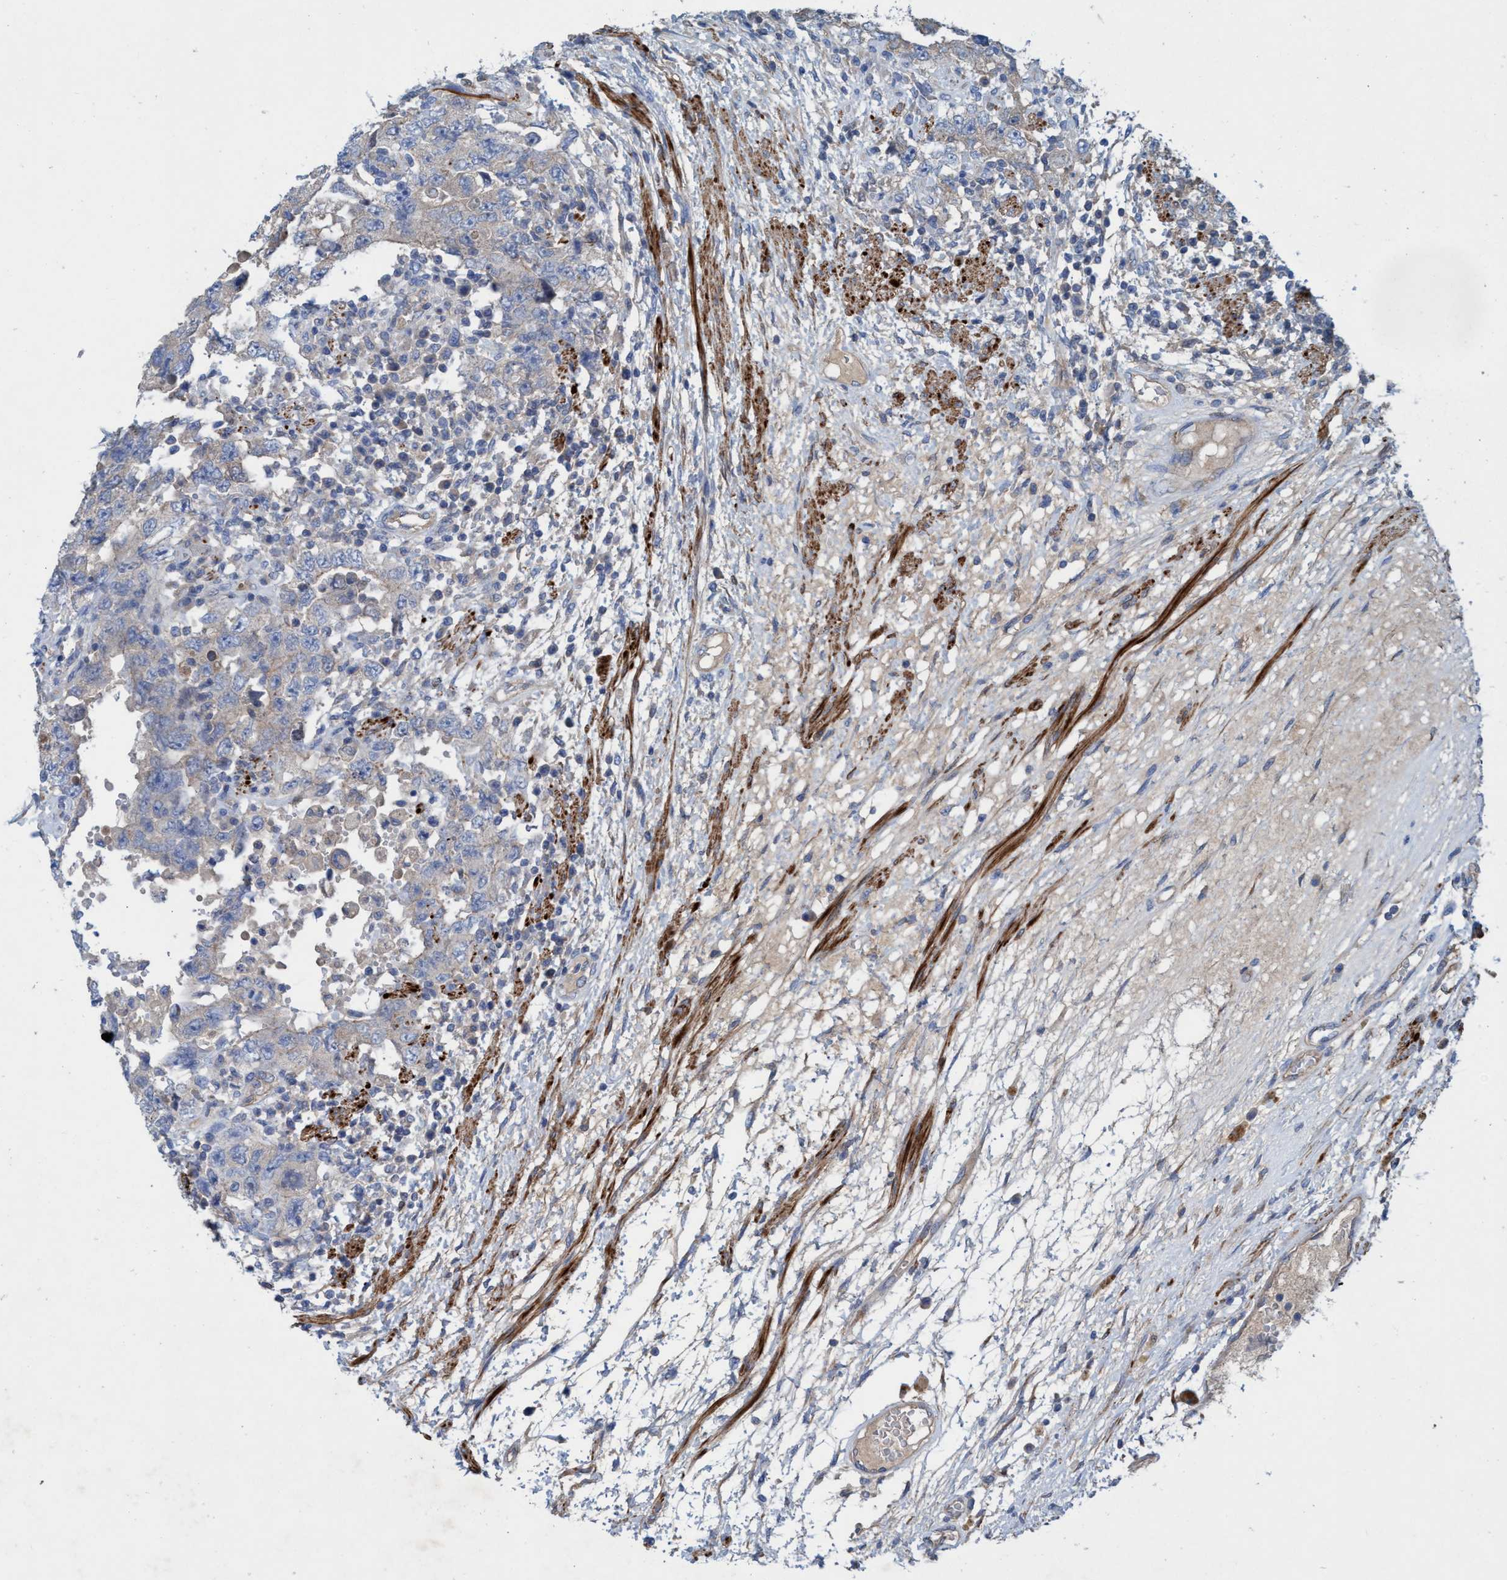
{"staining": {"intensity": "weak", "quantity": "25%-75%", "location": "cytoplasmic/membranous"}, "tissue": "testis cancer", "cell_type": "Tumor cells", "image_type": "cancer", "snomed": [{"axis": "morphology", "description": "Carcinoma, Embryonal, NOS"}, {"axis": "topography", "description": "Testis"}], "caption": "Human testis cancer stained with a brown dye demonstrates weak cytoplasmic/membranous positive staining in about 25%-75% of tumor cells.", "gene": "GULP1", "patient": {"sex": "male", "age": 26}}